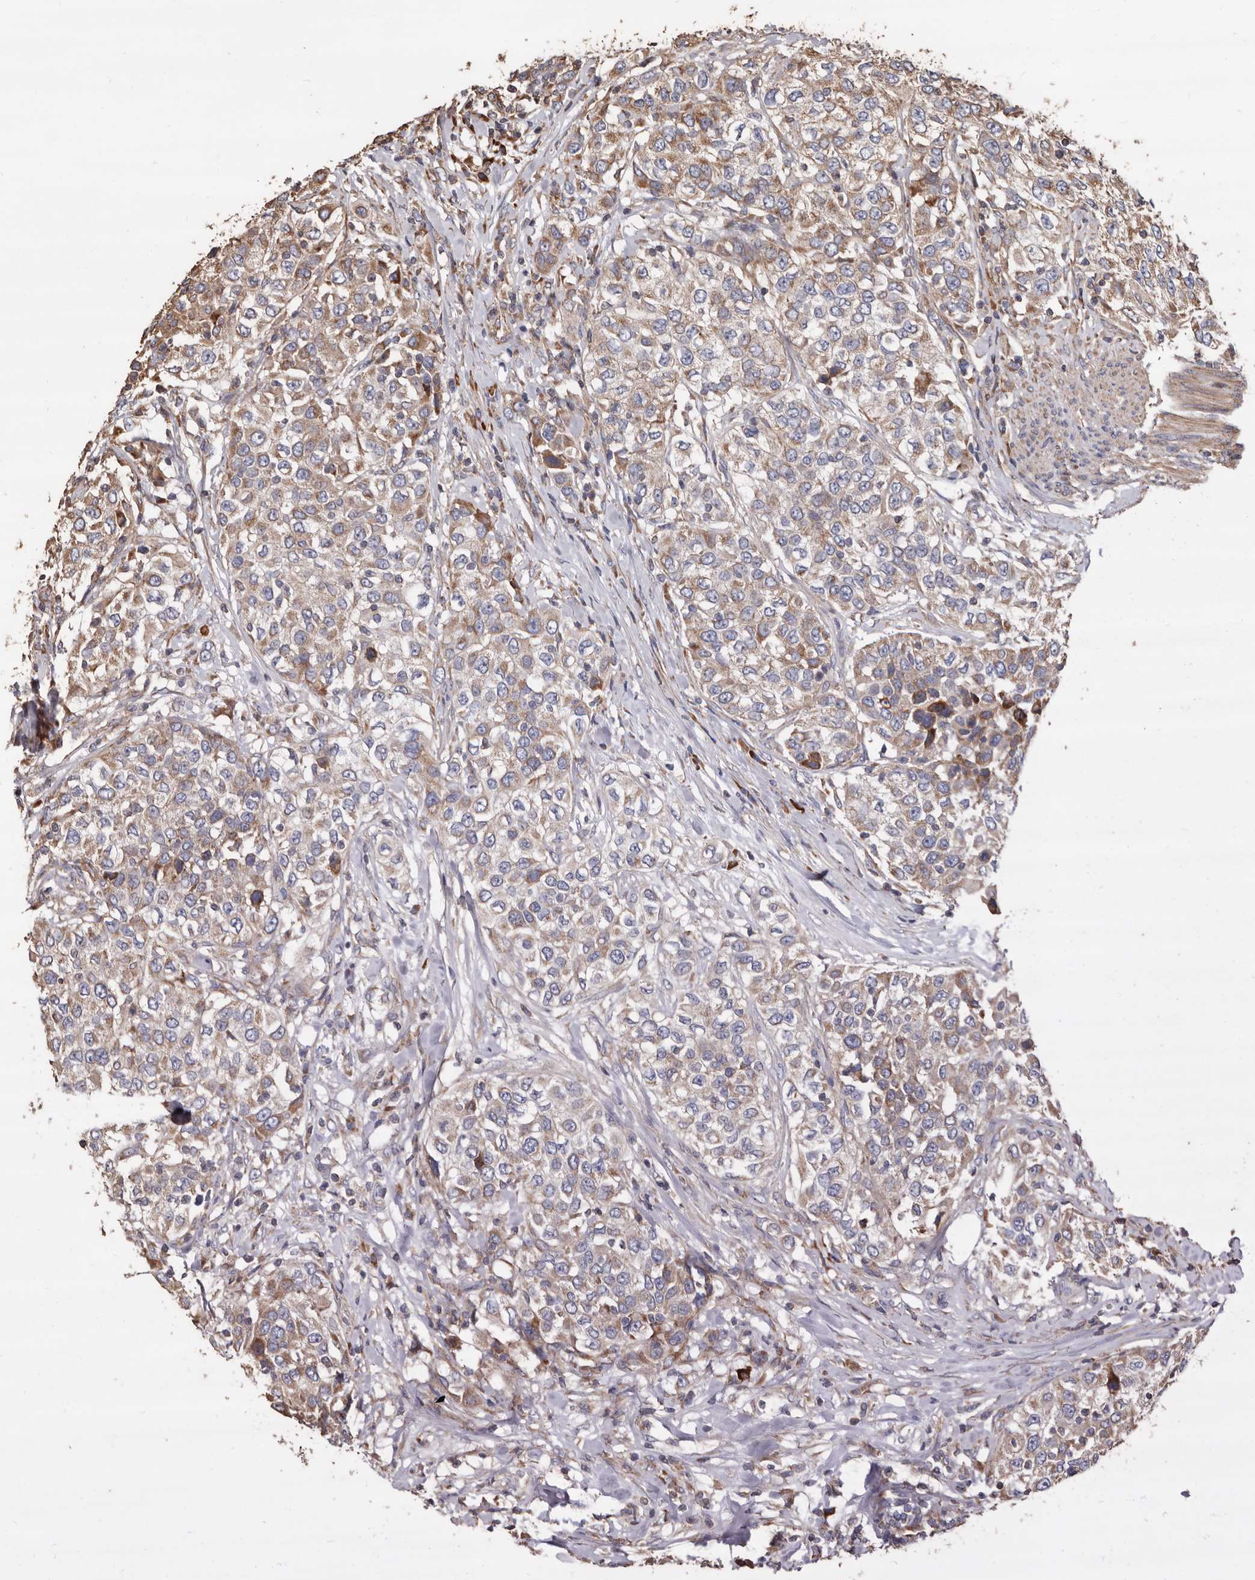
{"staining": {"intensity": "moderate", "quantity": "25%-75%", "location": "cytoplasmic/membranous"}, "tissue": "urothelial cancer", "cell_type": "Tumor cells", "image_type": "cancer", "snomed": [{"axis": "morphology", "description": "Urothelial carcinoma, High grade"}, {"axis": "topography", "description": "Urinary bladder"}], "caption": "High-power microscopy captured an immunohistochemistry micrograph of urothelial cancer, revealing moderate cytoplasmic/membranous positivity in approximately 25%-75% of tumor cells.", "gene": "OSGIN2", "patient": {"sex": "female", "age": 80}}